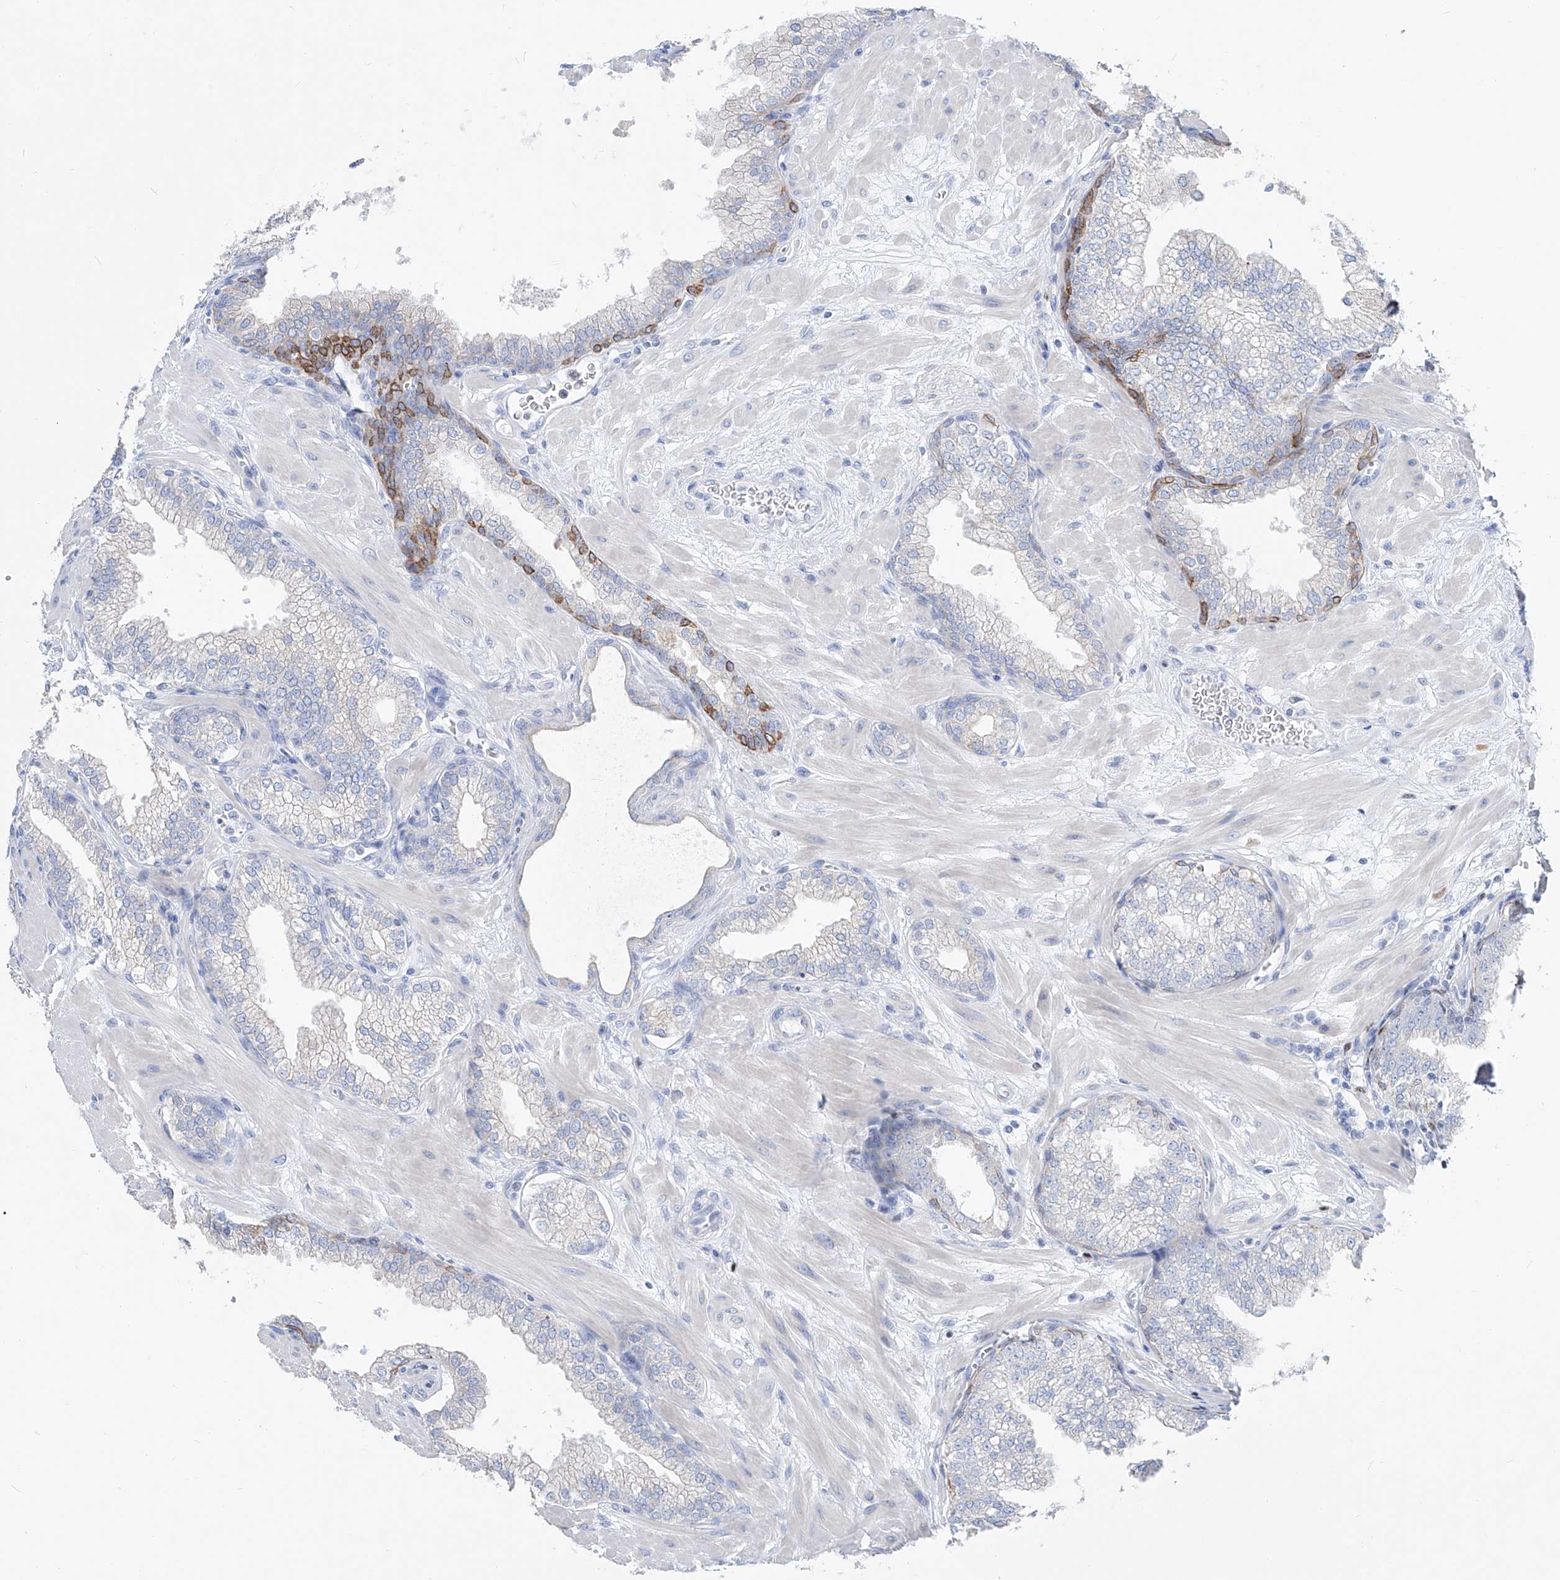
{"staining": {"intensity": "moderate", "quantity": "<25%", "location": "cytoplasmic/membranous"}, "tissue": "prostate", "cell_type": "Glandular cells", "image_type": "normal", "snomed": [{"axis": "morphology", "description": "Normal tissue, NOS"}, {"axis": "morphology", "description": "Urothelial carcinoma, Low grade"}, {"axis": "topography", "description": "Urinary bladder"}, {"axis": "topography", "description": "Prostate"}], "caption": "Immunohistochemistry (IHC) of benign human prostate exhibits low levels of moderate cytoplasmic/membranous staining in about <25% of glandular cells.", "gene": "FRS3", "patient": {"sex": "male", "age": 60}}